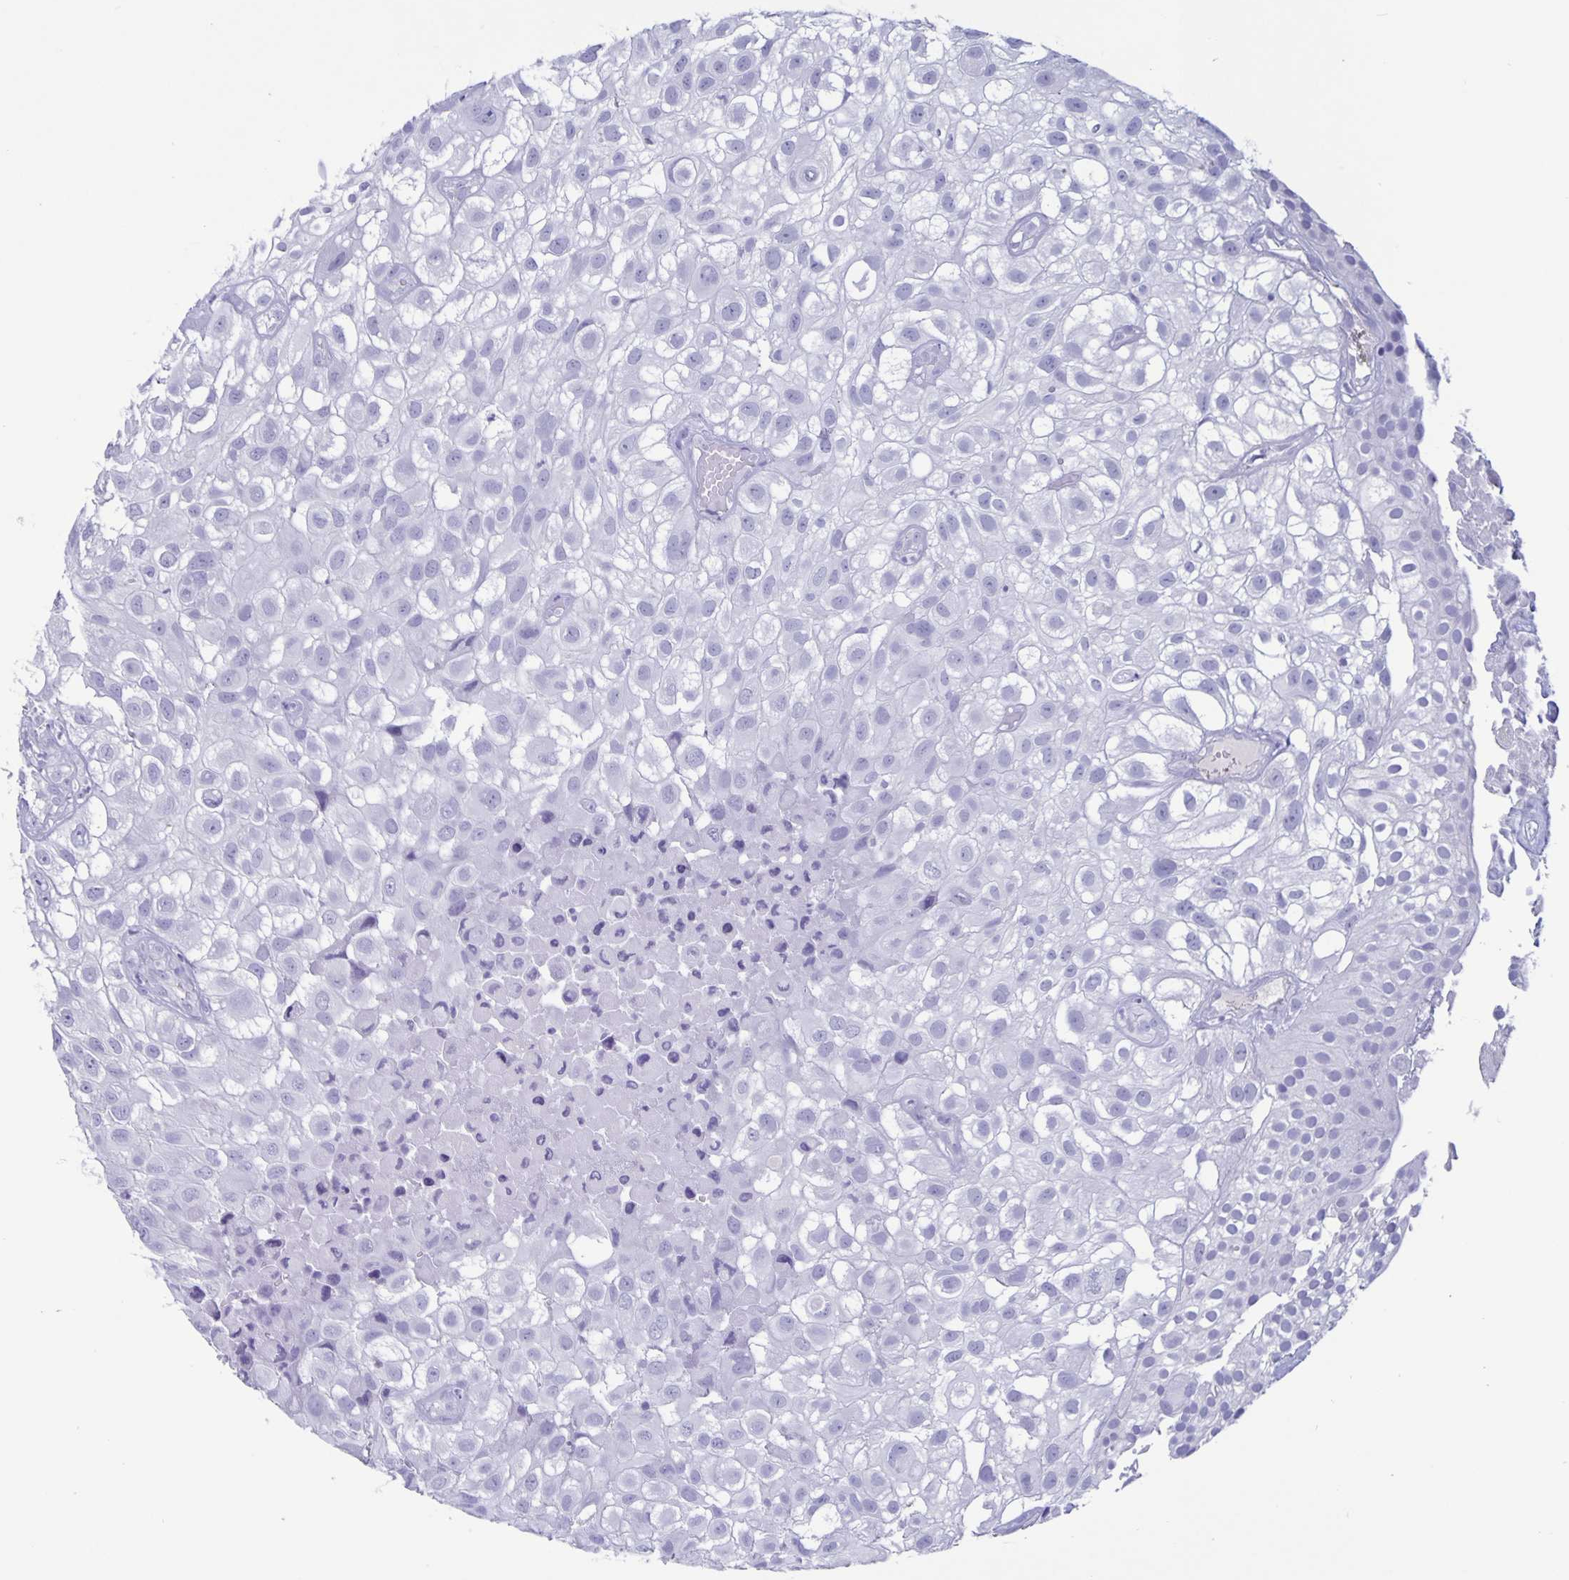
{"staining": {"intensity": "negative", "quantity": "none", "location": "none"}, "tissue": "urothelial cancer", "cell_type": "Tumor cells", "image_type": "cancer", "snomed": [{"axis": "morphology", "description": "Urothelial carcinoma, High grade"}, {"axis": "topography", "description": "Urinary bladder"}], "caption": "The micrograph displays no significant positivity in tumor cells of urothelial cancer.", "gene": "BPIFA3", "patient": {"sex": "male", "age": 56}}